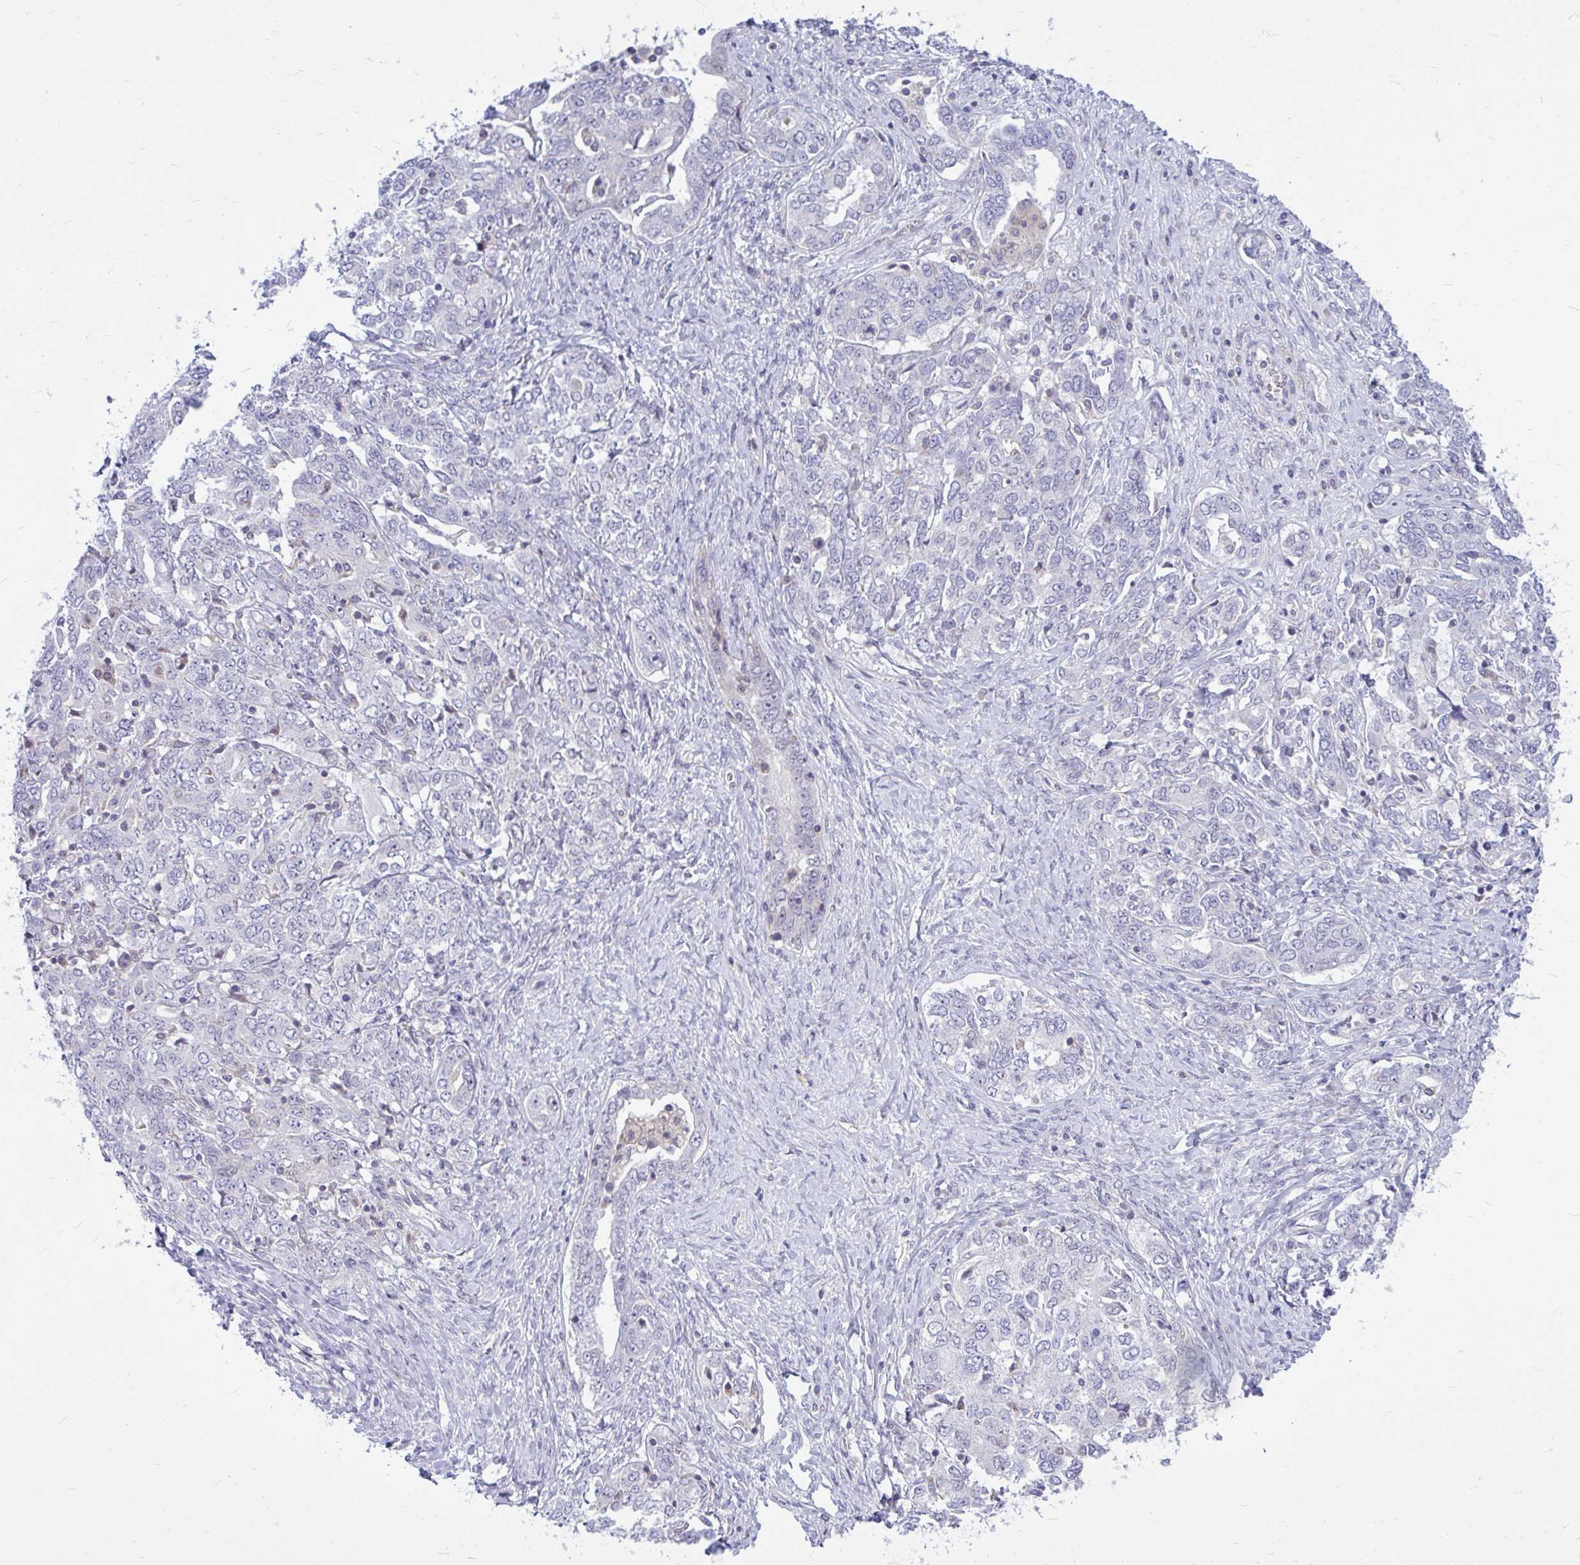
{"staining": {"intensity": "negative", "quantity": "none", "location": "none"}, "tissue": "ovarian cancer", "cell_type": "Tumor cells", "image_type": "cancer", "snomed": [{"axis": "morphology", "description": "Carcinoma, endometroid"}, {"axis": "topography", "description": "Ovary"}], "caption": "An immunohistochemistry image of ovarian endometroid carcinoma is shown. There is no staining in tumor cells of ovarian endometroid carcinoma.", "gene": "ZSCAN25", "patient": {"sex": "female", "age": 62}}